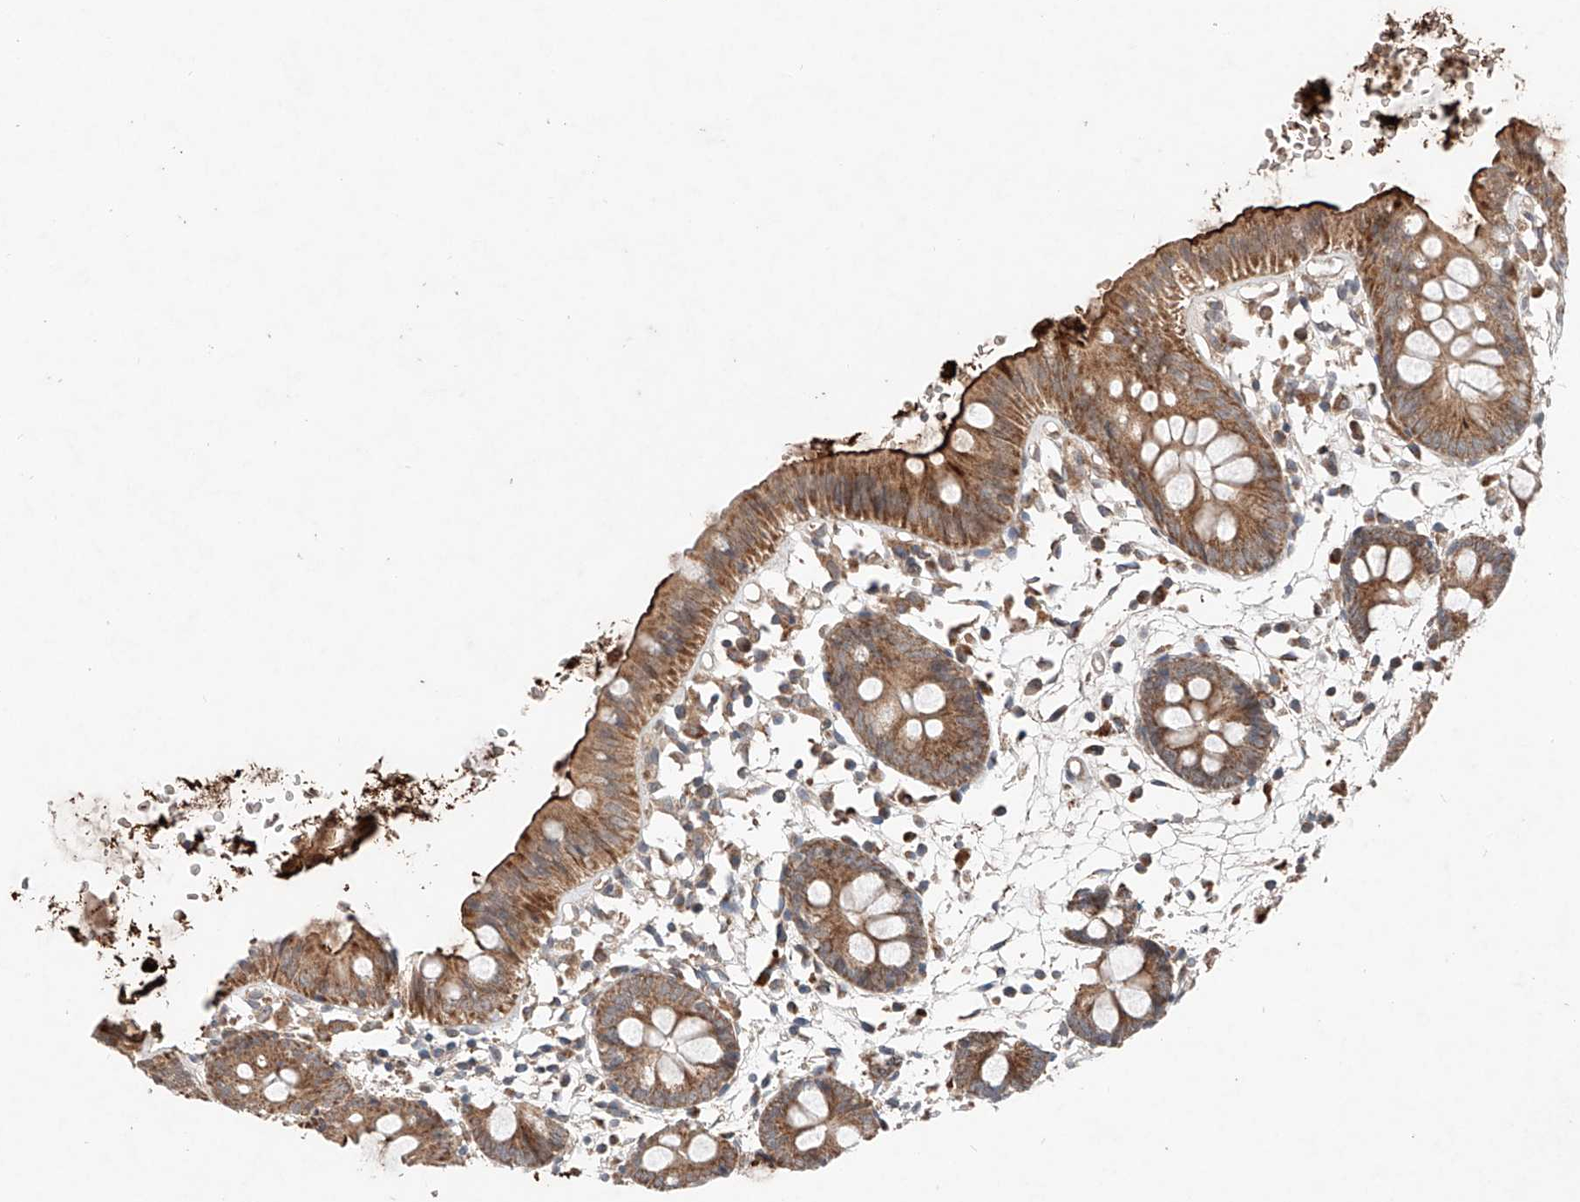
{"staining": {"intensity": "weak", "quantity": ">75%", "location": "cytoplasmic/membranous"}, "tissue": "colon", "cell_type": "Endothelial cells", "image_type": "normal", "snomed": [{"axis": "morphology", "description": "Normal tissue, NOS"}, {"axis": "topography", "description": "Colon"}], "caption": "Protein staining exhibits weak cytoplasmic/membranous positivity in about >75% of endothelial cells in unremarkable colon.", "gene": "FASTK", "patient": {"sex": "male", "age": 56}}